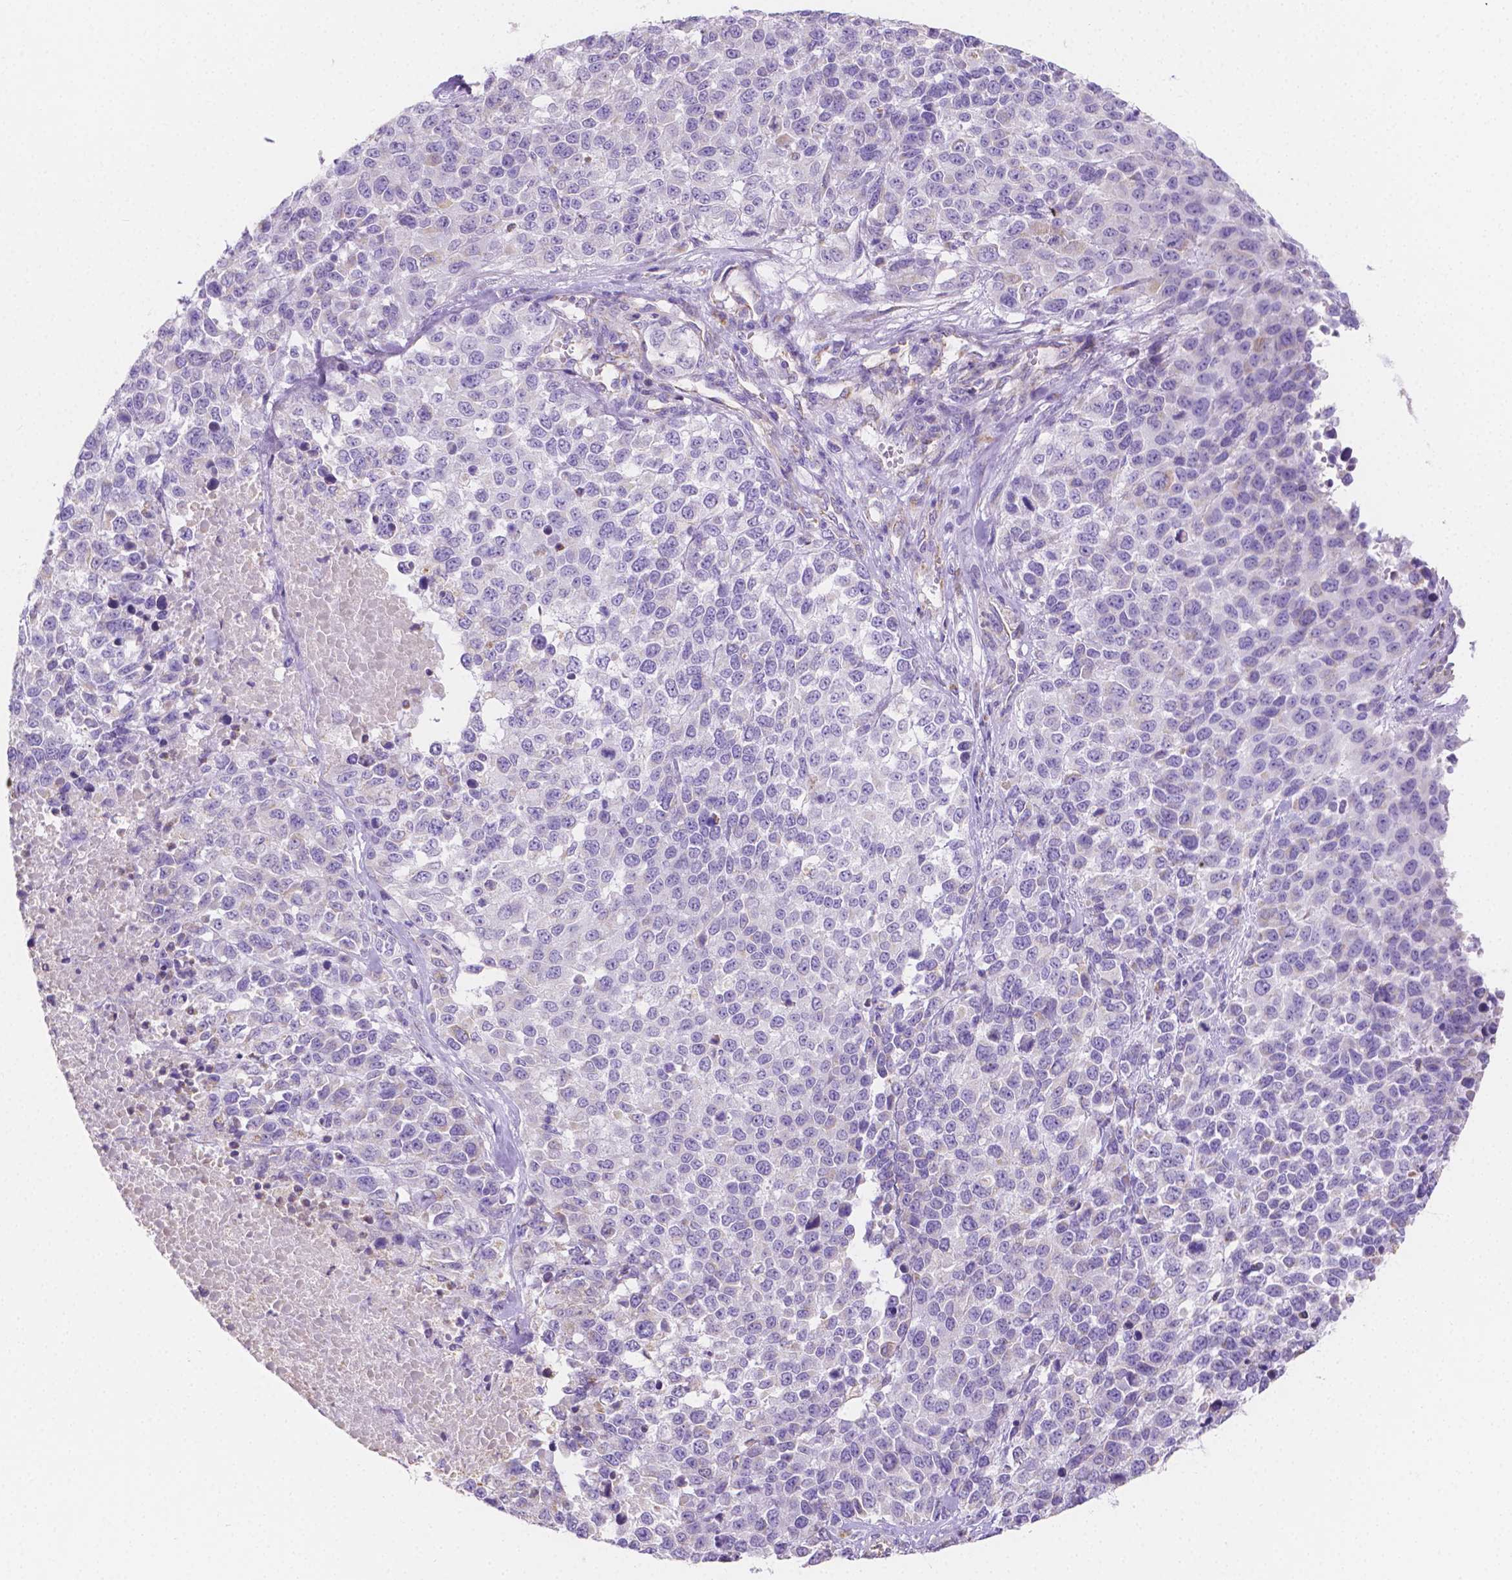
{"staining": {"intensity": "negative", "quantity": "none", "location": "none"}, "tissue": "melanoma", "cell_type": "Tumor cells", "image_type": "cancer", "snomed": [{"axis": "morphology", "description": "Malignant melanoma, Metastatic site"}, {"axis": "topography", "description": "Skin"}], "caption": "The immunohistochemistry (IHC) histopathology image has no significant staining in tumor cells of melanoma tissue. (IHC, brightfield microscopy, high magnification).", "gene": "TMEM130", "patient": {"sex": "male", "age": 84}}